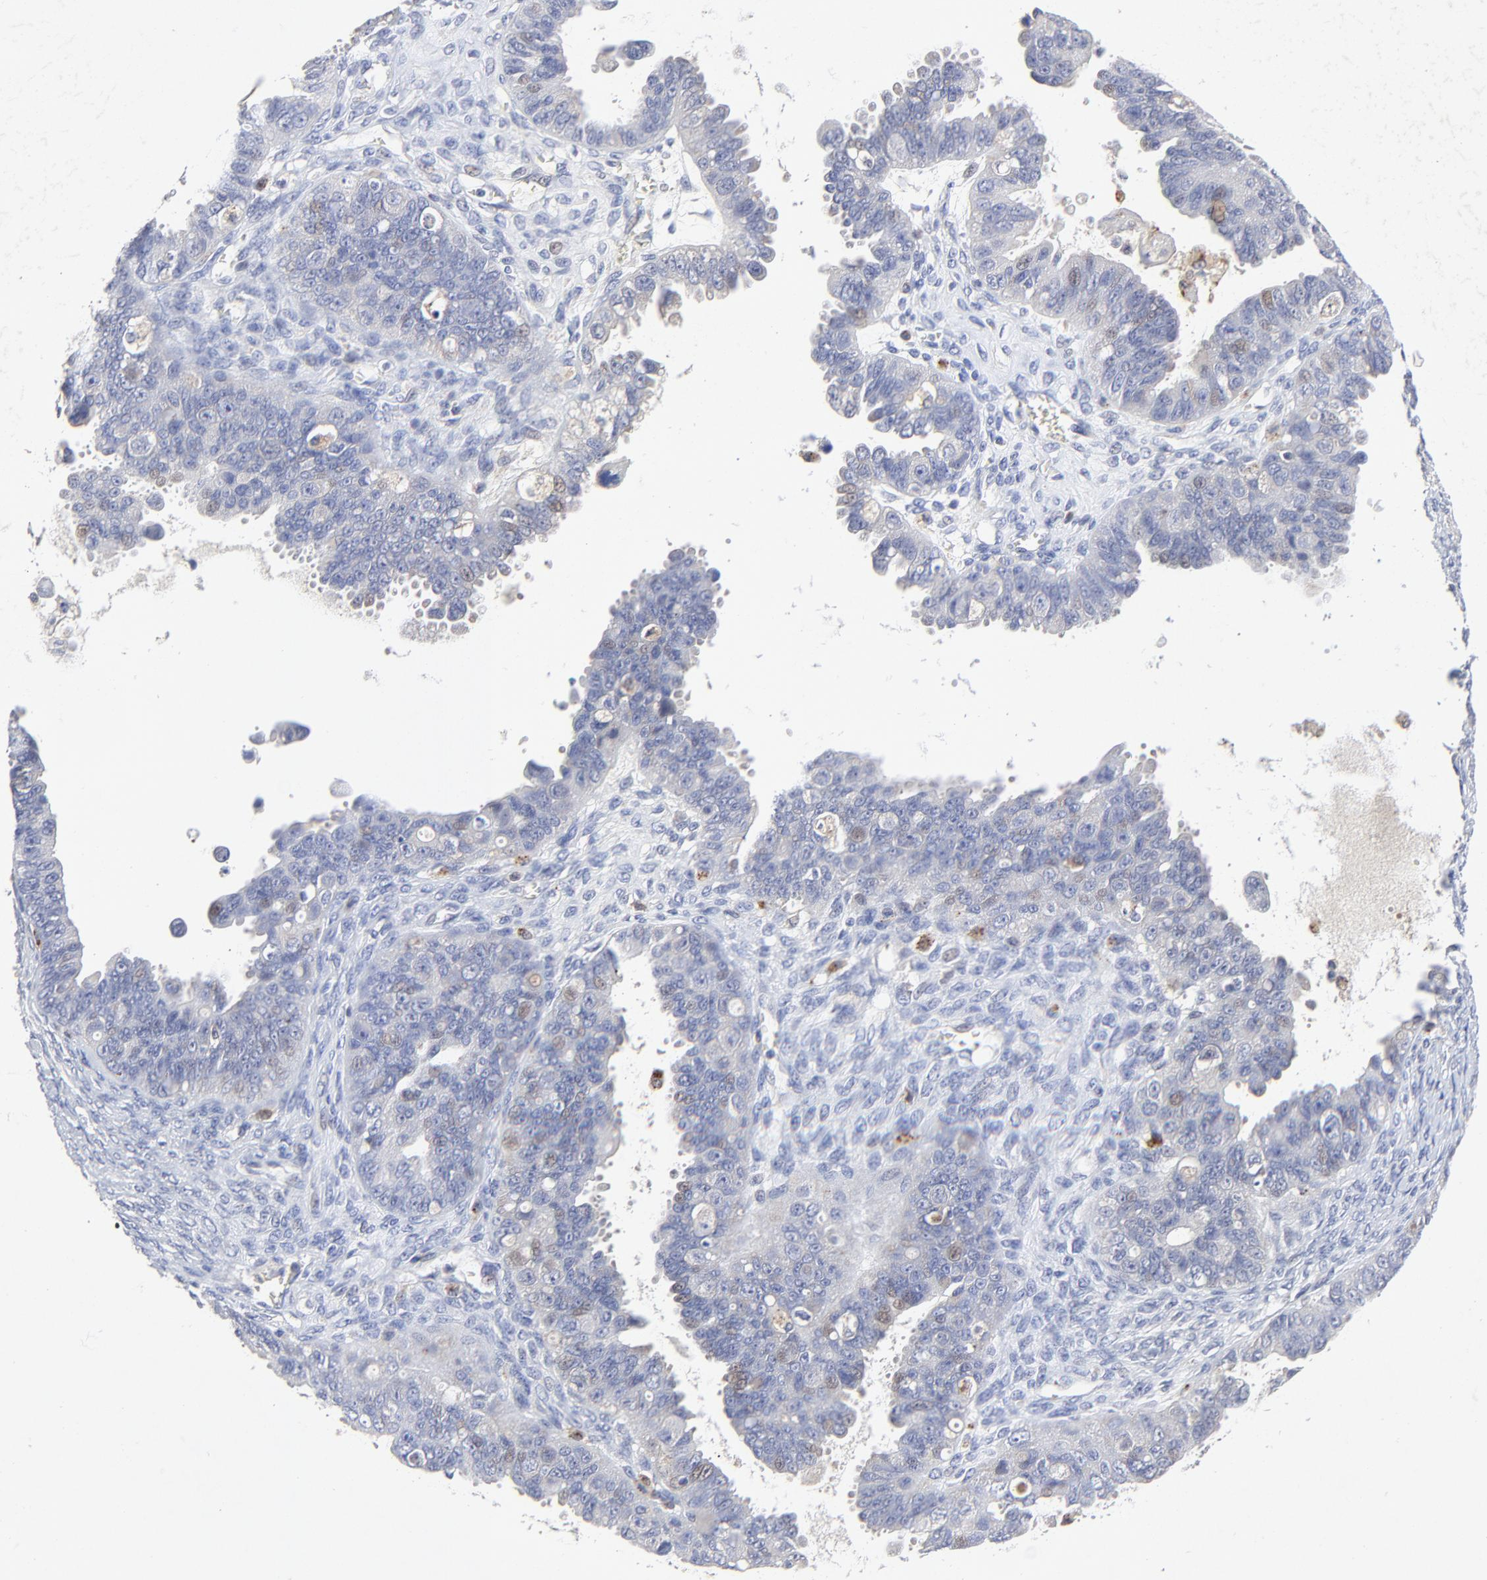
{"staining": {"intensity": "weak", "quantity": "<25%", "location": "nuclear"}, "tissue": "ovarian cancer", "cell_type": "Tumor cells", "image_type": "cancer", "snomed": [{"axis": "morphology", "description": "Carcinoma, endometroid"}, {"axis": "topography", "description": "Ovary"}], "caption": "Endometroid carcinoma (ovarian) was stained to show a protein in brown. There is no significant expression in tumor cells.", "gene": "LGALS3", "patient": {"sex": "female", "age": 85}}